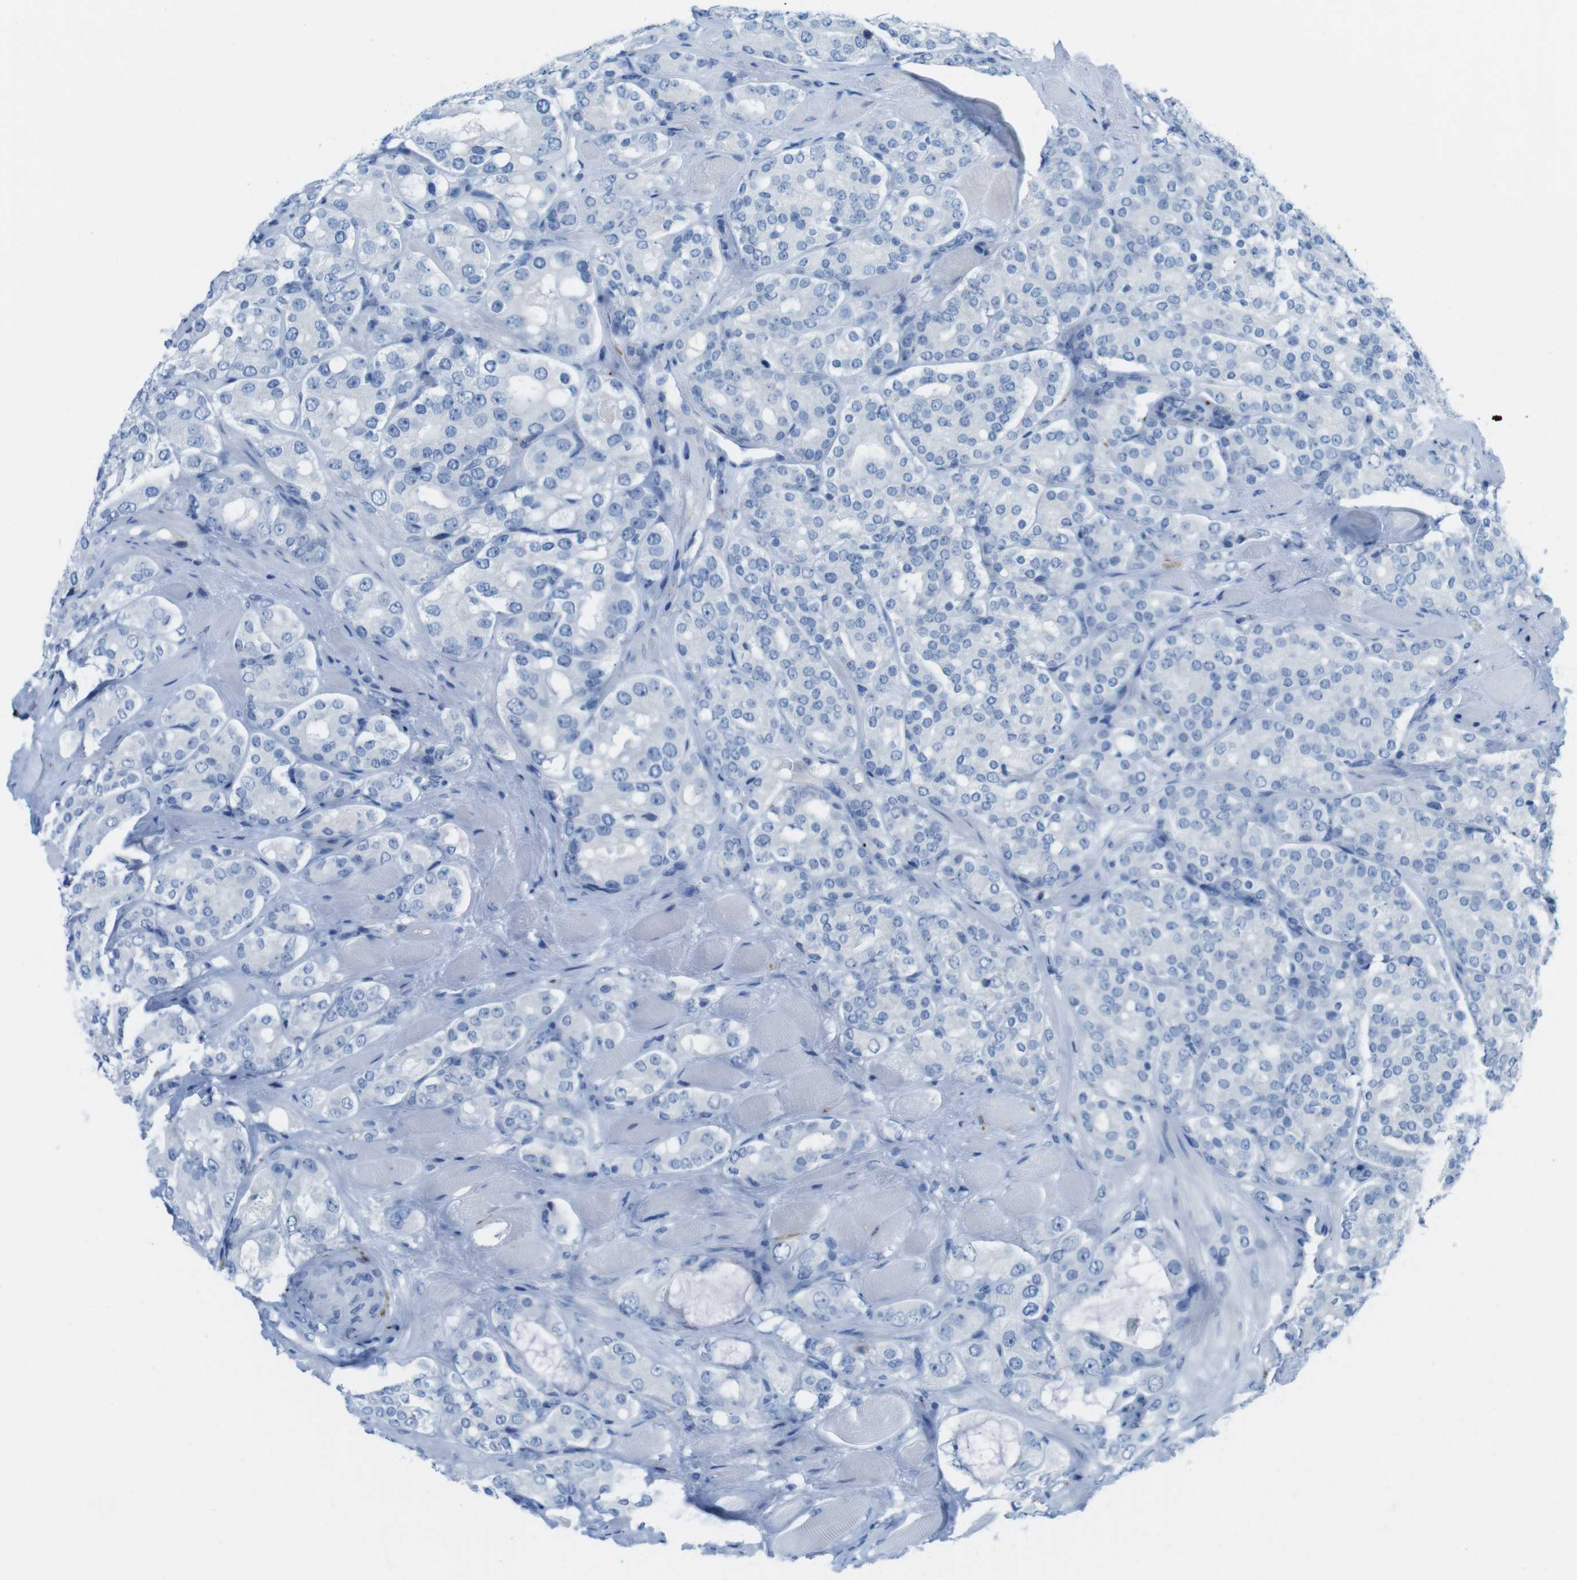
{"staining": {"intensity": "negative", "quantity": "none", "location": "none"}, "tissue": "prostate cancer", "cell_type": "Tumor cells", "image_type": "cancer", "snomed": [{"axis": "morphology", "description": "Adenocarcinoma, High grade"}, {"axis": "topography", "description": "Prostate"}], "caption": "Image shows no protein staining in tumor cells of prostate cancer tissue. The staining is performed using DAB (3,3'-diaminobenzidine) brown chromogen with nuclei counter-stained in using hematoxylin.", "gene": "GAP43", "patient": {"sex": "male", "age": 65}}